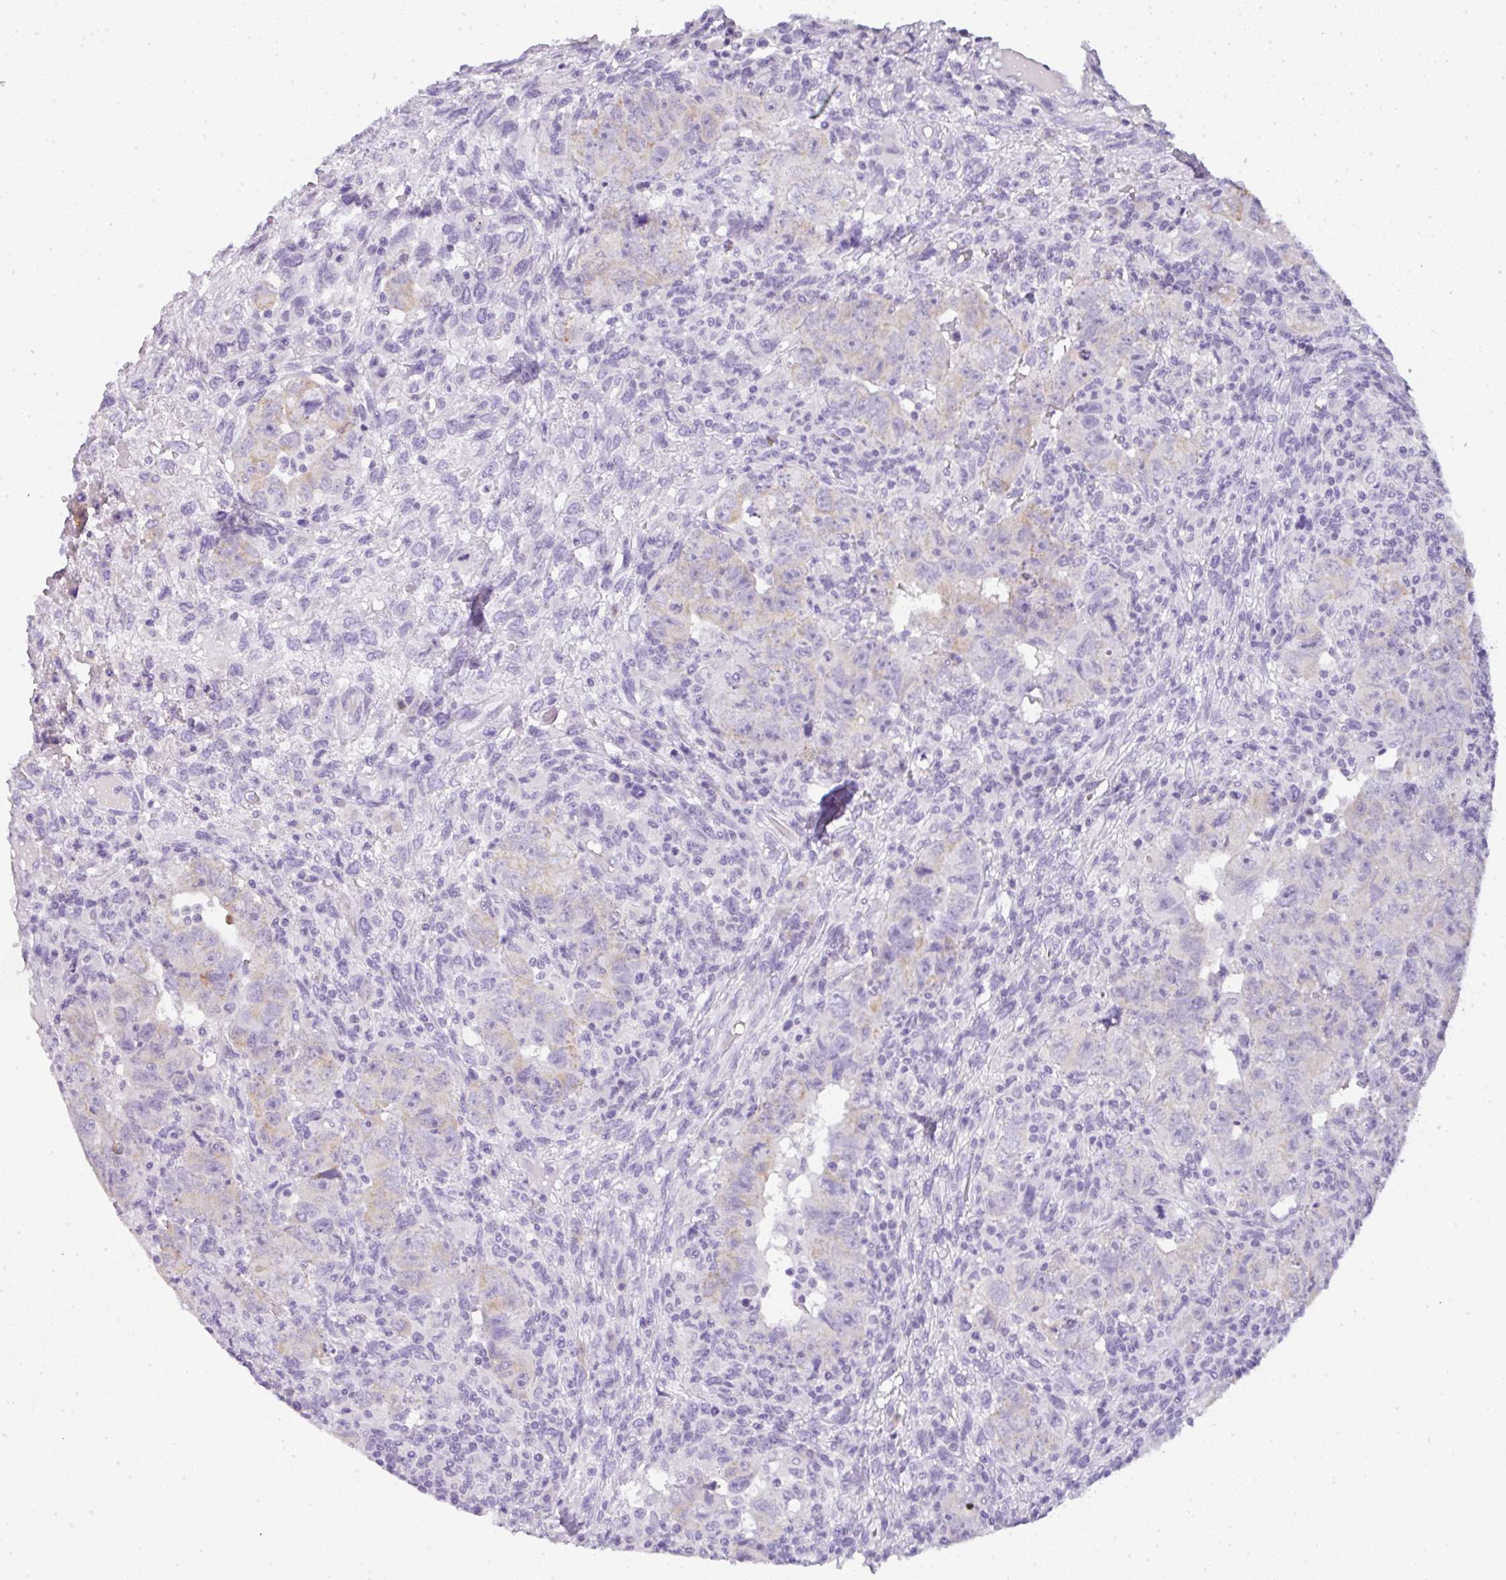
{"staining": {"intensity": "weak", "quantity": "<25%", "location": "cytoplasmic/membranous"}, "tissue": "testis cancer", "cell_type": "Tumor cells", "image_type": "cancer", "snomed": [{"axis": "morphology", "description": "Carcinoma, Embryonal, NOS"}, {"axis": "topography", "description": "Testis"}], "caption": "Tumor cells are negative for protein expression in human testis cancer (embryonal carcinoma).", "gene": "LPAR4", "patient": {"sex": "male", "age": 24}}